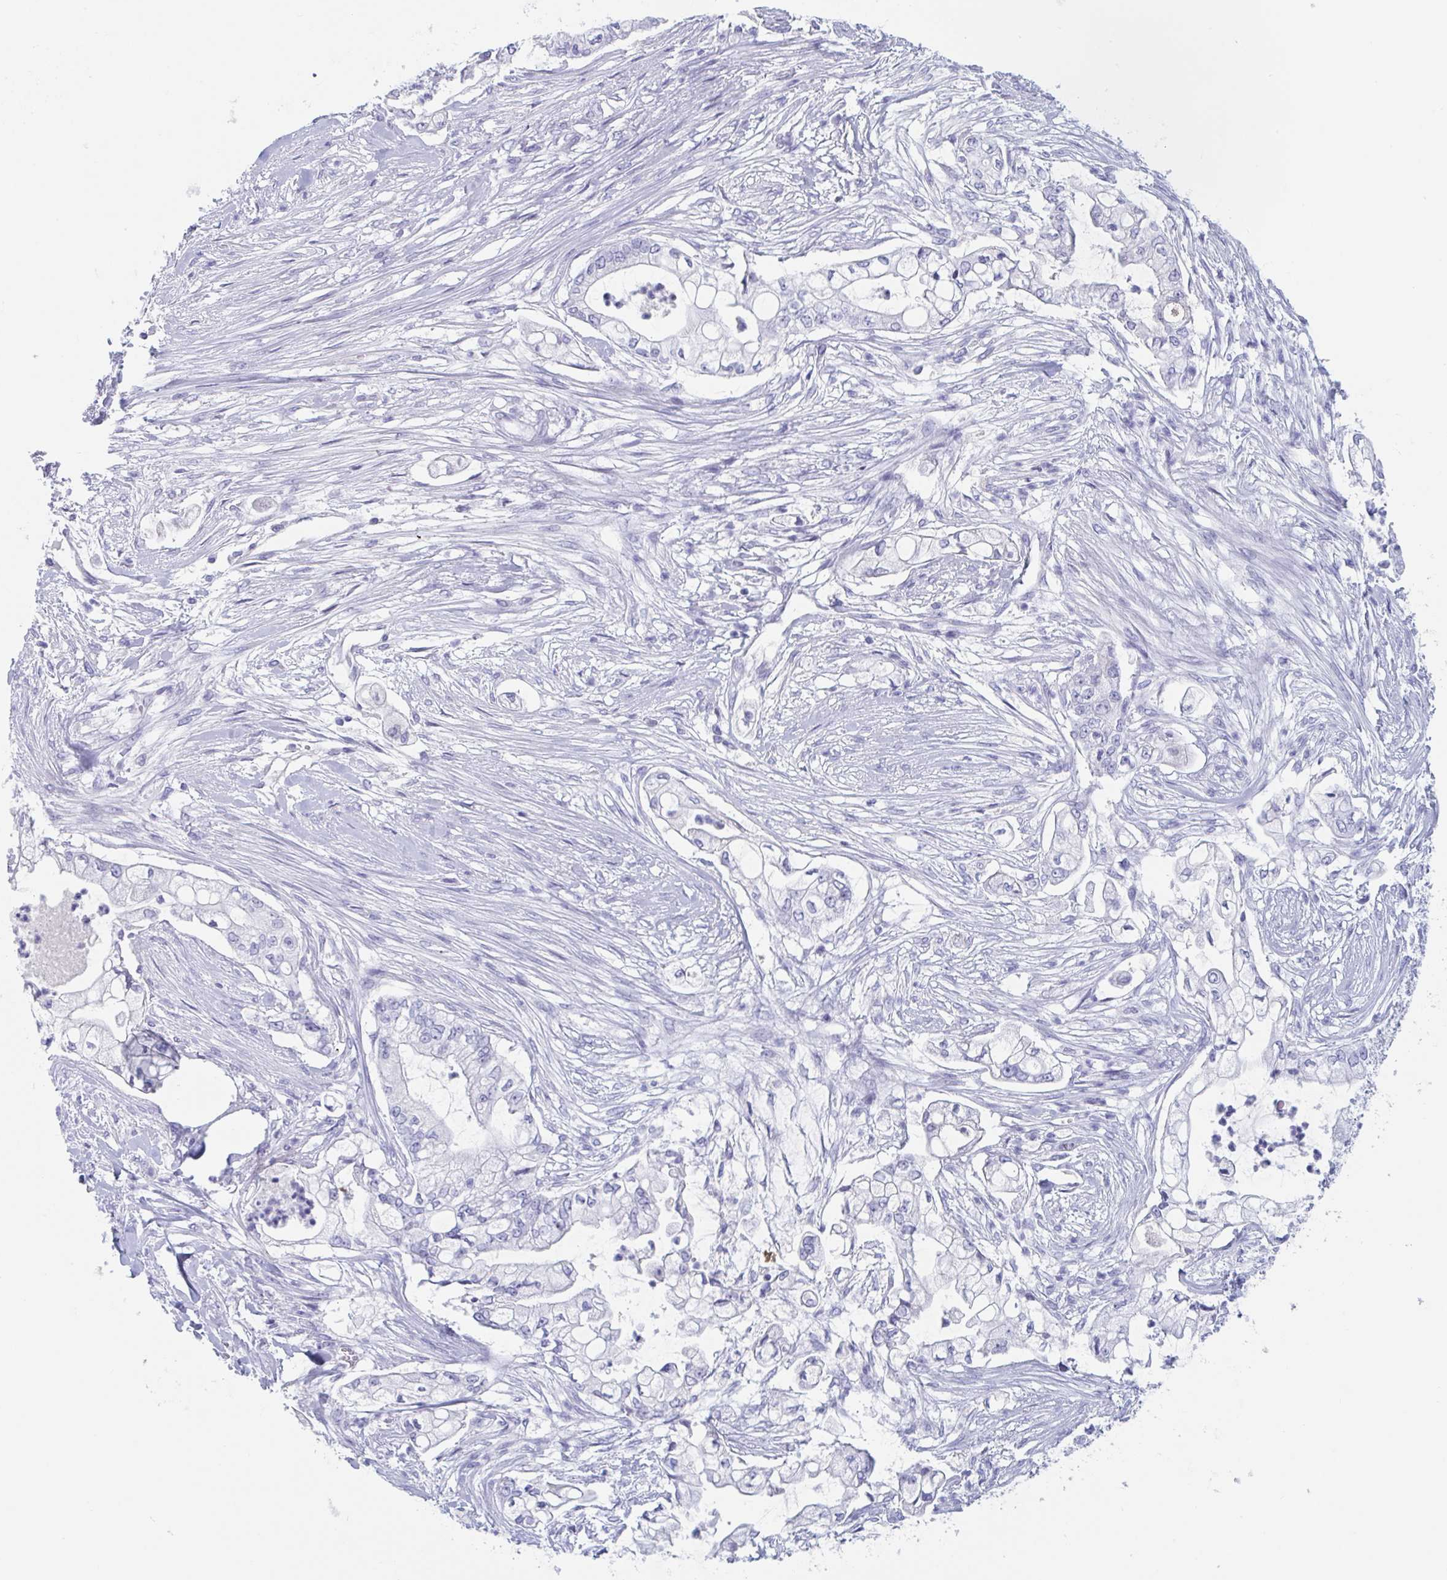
{"staining": {"intensity": "negative", "quantity": "none", "location": "none"}, "tissue": "pancreatic cancer", "cell_type": "Tumor cells", "image_type": "cancer", "snomed": [{"axis": "morphology", "description": "Adenocarcinoma, NOS"}, {"axis": "topography", "description": "Pancreas"}], "caption": "This is an immunohistochemistry micrograph of pancreatic cancer. There is no positivity in tumor cells.", "gene": "DPEP3", "patient": {"sex": "female", "age": 69}}